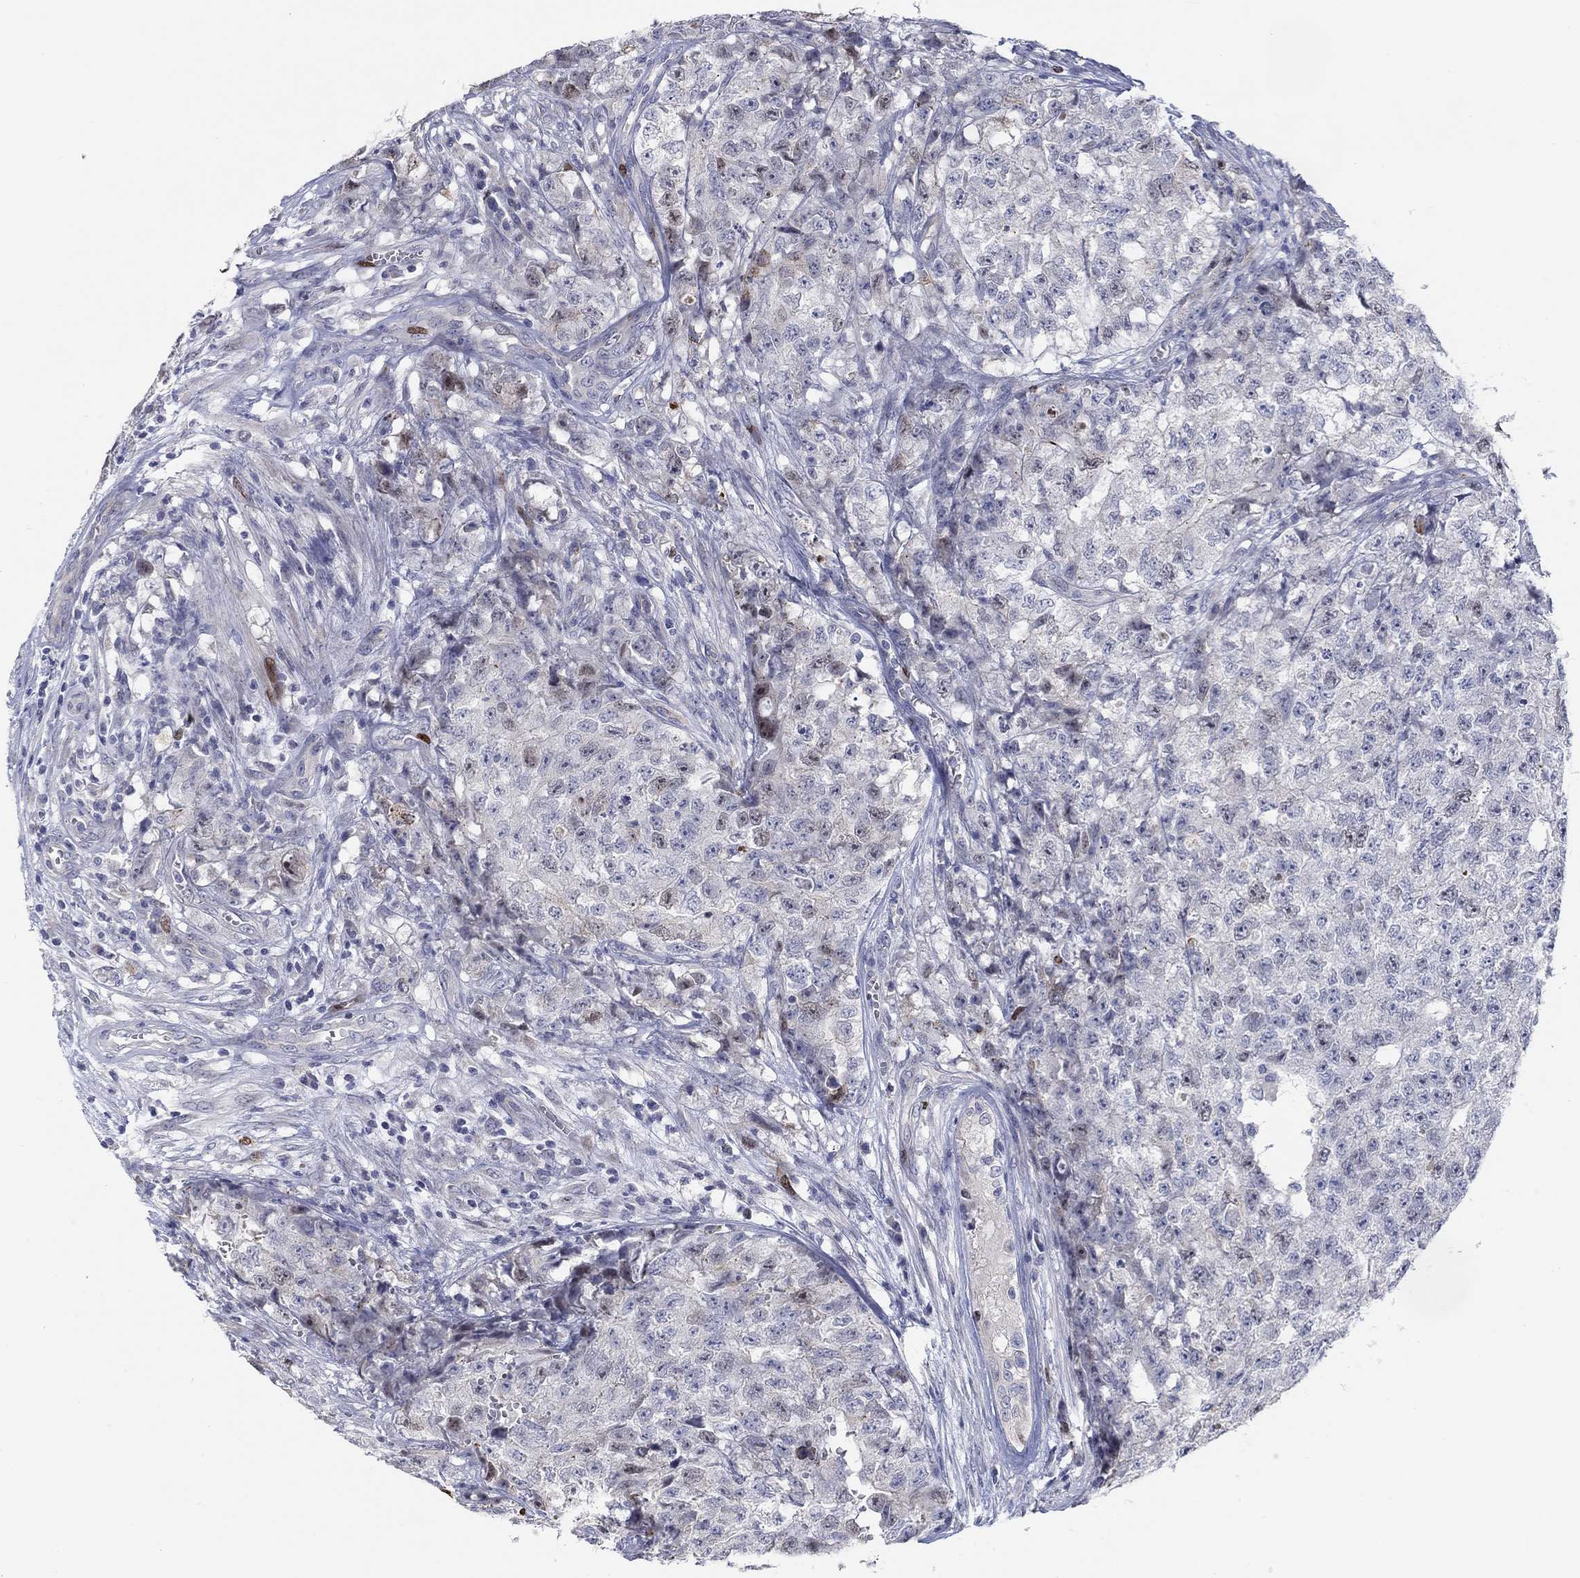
{"staining": {"intensity": "moderate", "quantity": "<25%", "location": "nuclear"}, "tissue": "testis cancer", "cell_type": "Tumor cells", "image_type": "cancer", "snomed": [{"axis": "morphology", "description": "Seminoma, NOS"}, {"axis": "morphology", "description": "Carcinoma, Embryonal, NOS"}, {"axis": "topography", "description": "Testis"}], "caption": "Testis cancer (embryonal carcinoma) stained with immunohistochemistry reveals moderate nuclear expression in about <25% of tumor cells. The staining was performed using DAB, with brown indicating positive protein expression. Nuclei are stained blue with hematoxylin.", "gene": "PRC1", "patient": {"sex": "male", "age": 22}}